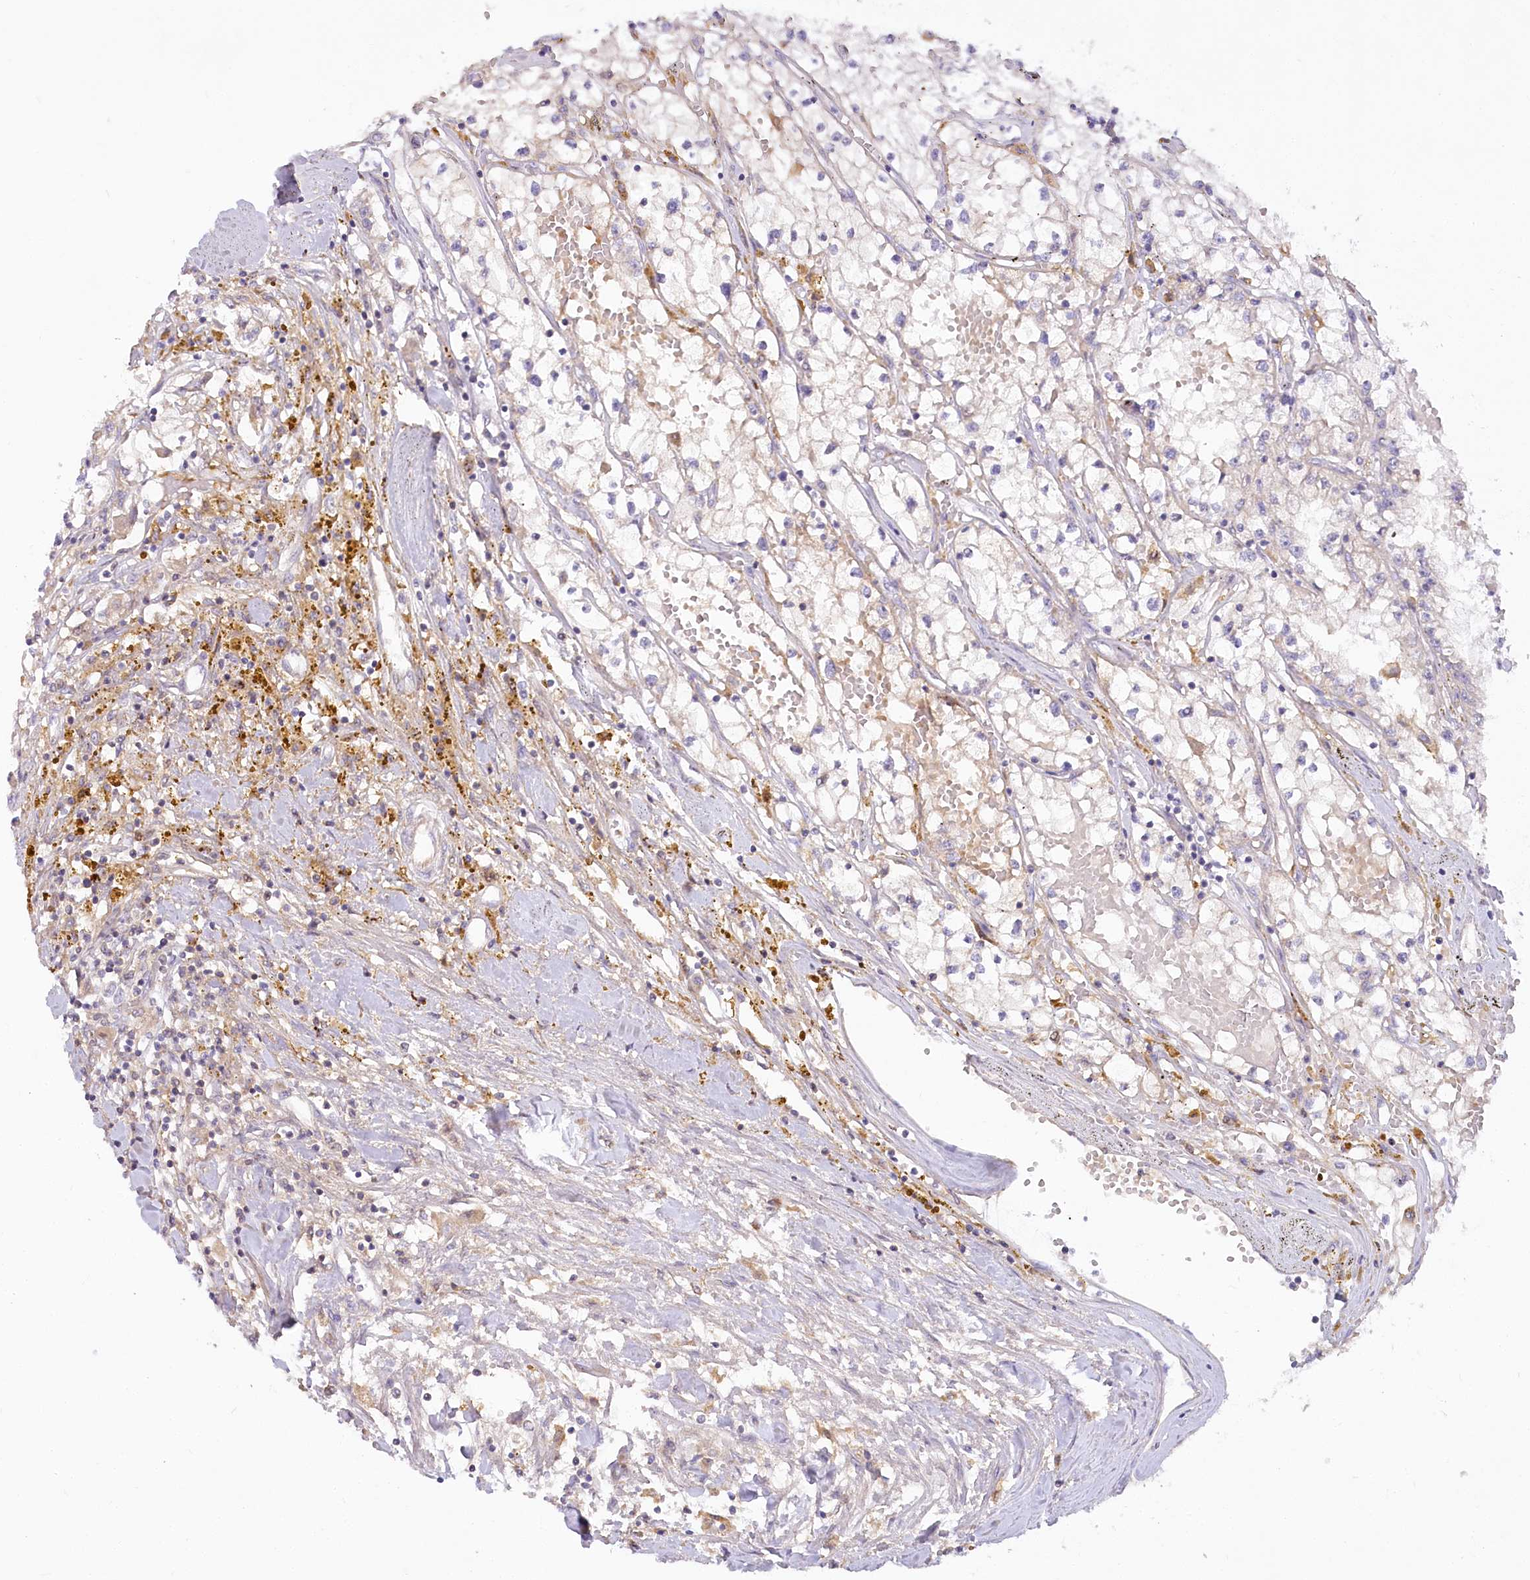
{"staining": {"intensity": "negative", "quantity": "none", "location": "none"}, "tissue": "renal cancer", "cell_type": "Tumor cells", "image_type": "cancer", "snomed": [{"axis": "morphology", "description": "Adenocarcinoma, NOS"}, {"axis": "topography", "description": "Kidney"}], "caption": "The image exhibits no significant staining in tumor cells of renal adenocarcinoma.", "gene": "EFHC2", "patient": {"sex": "male", "age": 56}}